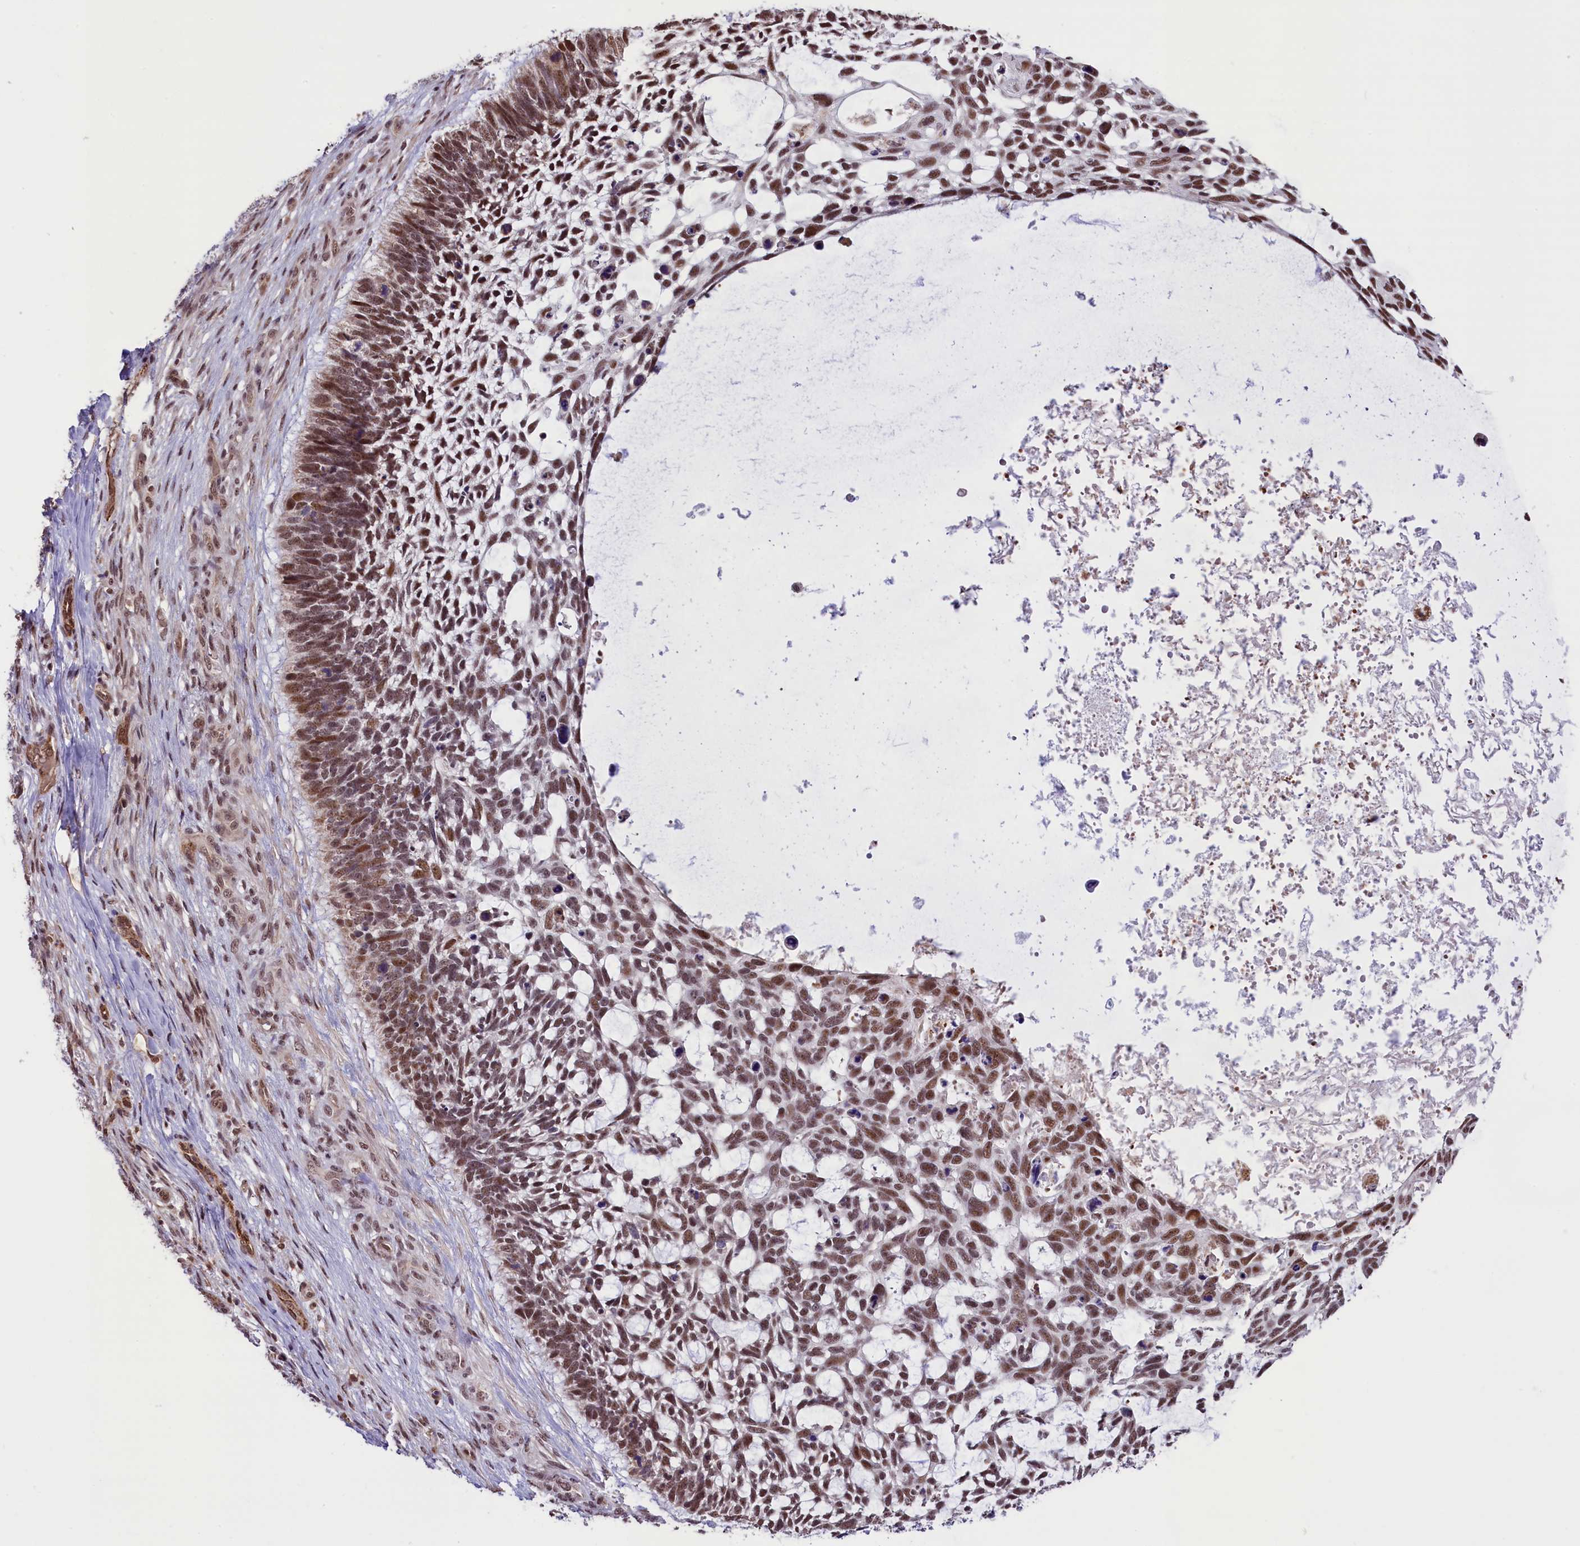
{"staining": {"intensity": "moderate", "quantity": ">75%", "location": "nuclear"}, "tissue": "skin cancer", "cell_type": "Tumor cells", "image_type": "cancer", "snomed": [{"axis": "morphology", "description": "Basal cell carcinoma"}, {"axis": "topography", "description": "Skin"}], "caption": "Brown immunohistochemical staining in skin cancer (basal cell carcinoma) displays moderate nuclear positivity in approximately >75% of tumor cells.", "gene": "MRPL54", "patient": {"sex": "male", "age": 88}}